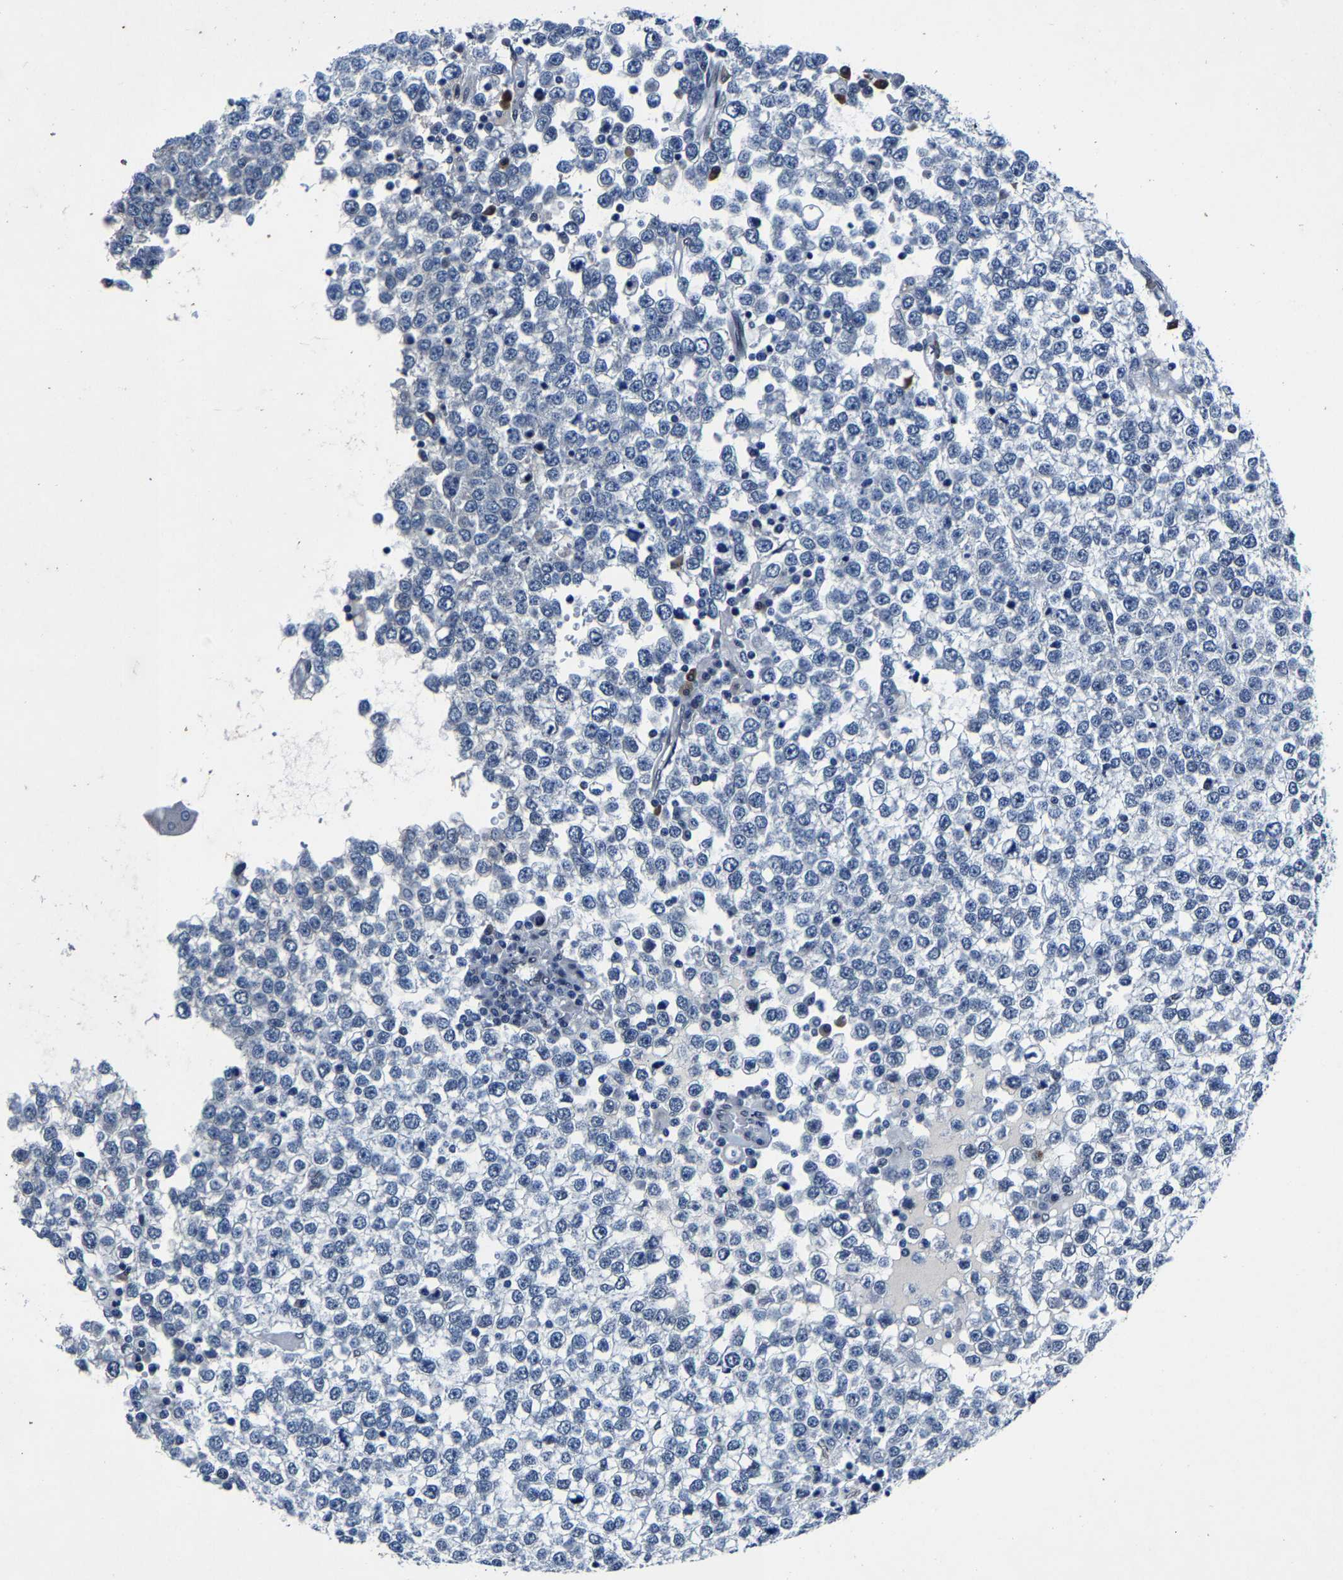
{"staining": {"intensity": "negative", "quantity": "none", "location": "none"}, "tissue": "testis cancer", "cell_type": "Tumor cells", "image_type": "cancer", "snomed": [{"axis": "morphology", "description": "Seminoma, NOS"}, {"axis": "topography", "description": "Testis"}], "caption": "The IHC micrograph has no significant expression in tumor cells of testis seminoma tissue.", "gene": "UBN2", "patient": {"sex": "male", "age": 65}}